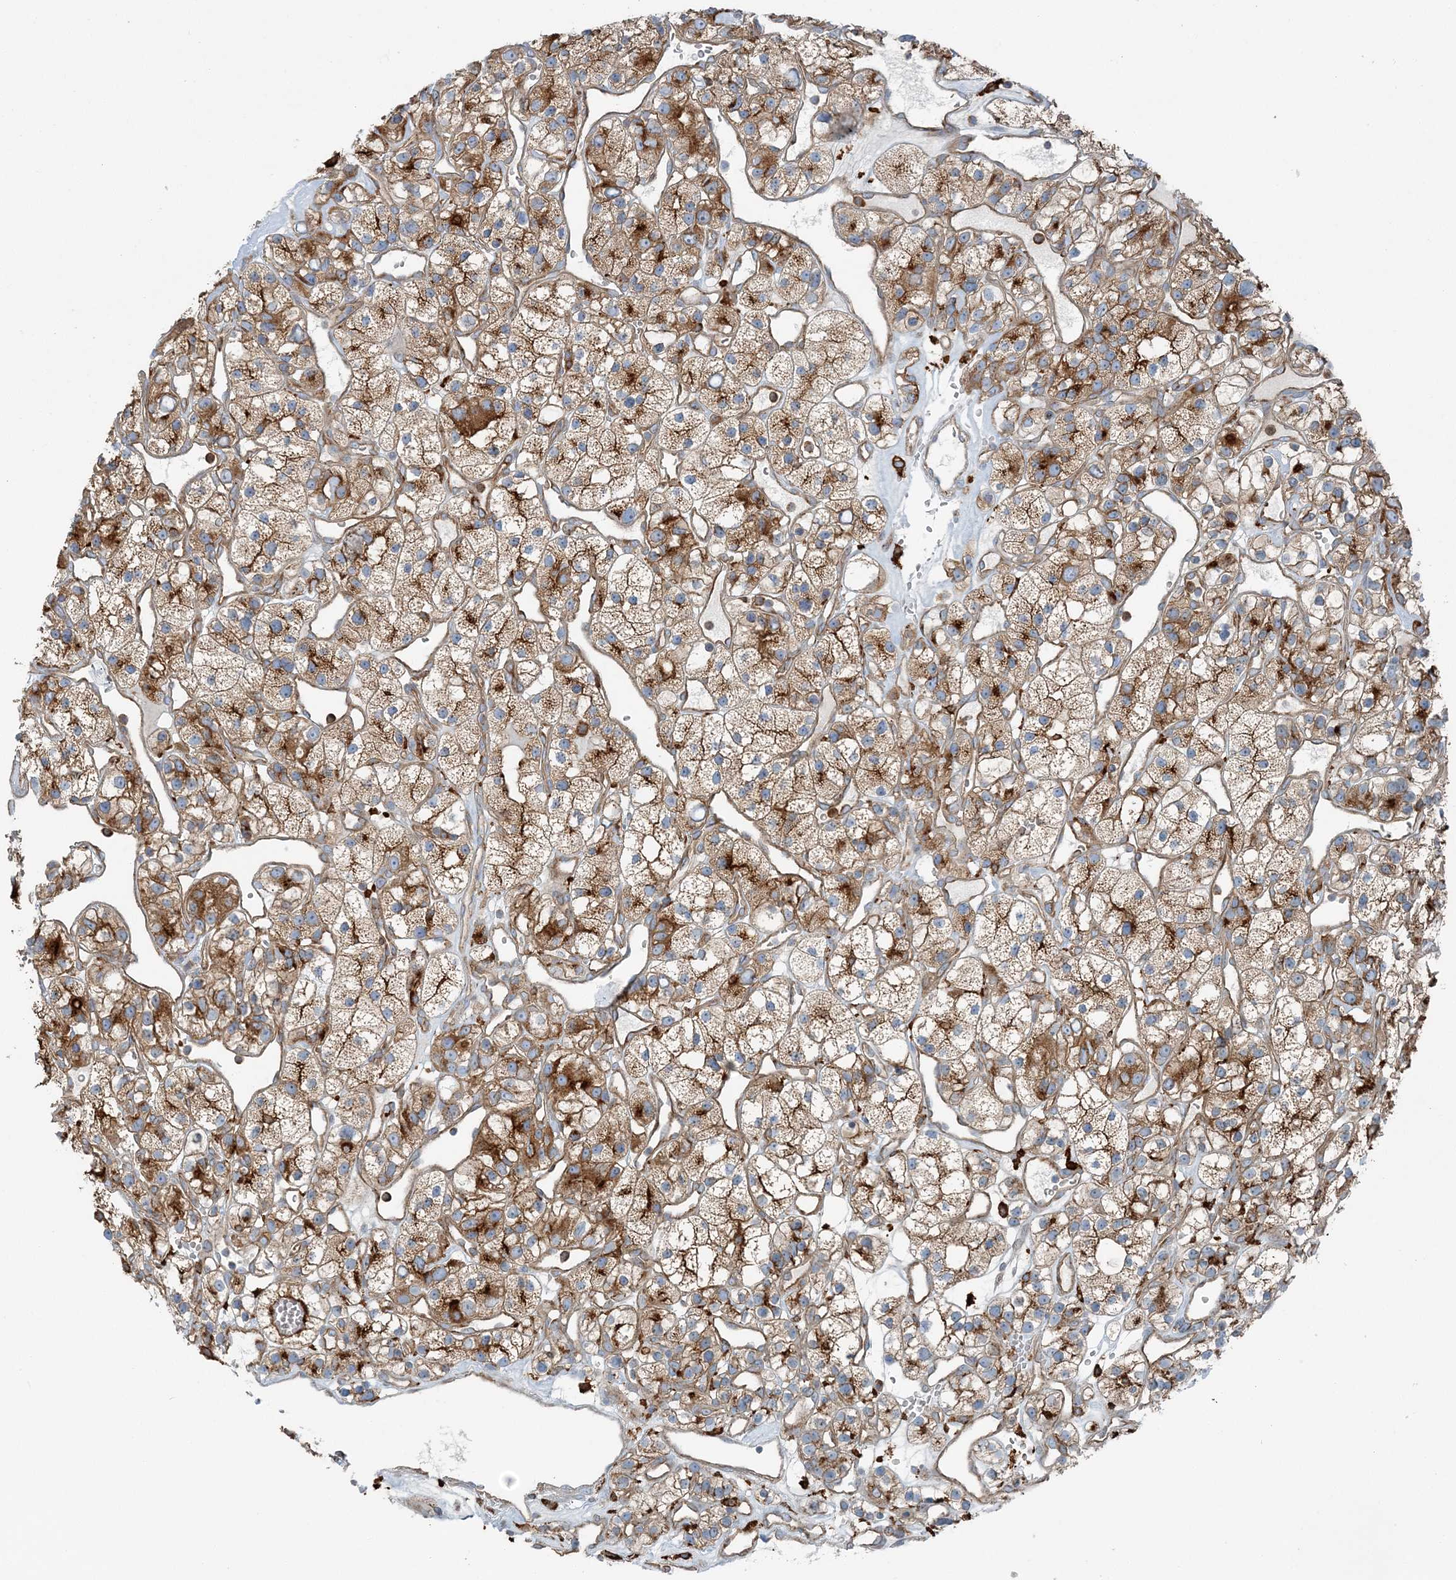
{"staining": {"intensity": "moderate", "quantity": ">75%", "location": "cytoplasmic/membranous"}, "tissue": "renal cancer", "cell_type": "Tumor cells", "image_type": "cancer", "snomed": [{"axis": "morphology", "description": "Adenocarcinoma, NOS"}, {"axis": "topography", "description": "Kidney"}], "caption": "DAB immunohistochemical staining of human renal cancer (adenocarcinoma) exhibits moderate cytoplasmic/membranous protein staining in approximately >75% of tumor cells.", "gene": "SNX2", "patient": {"sex": "female", "age": 57}}